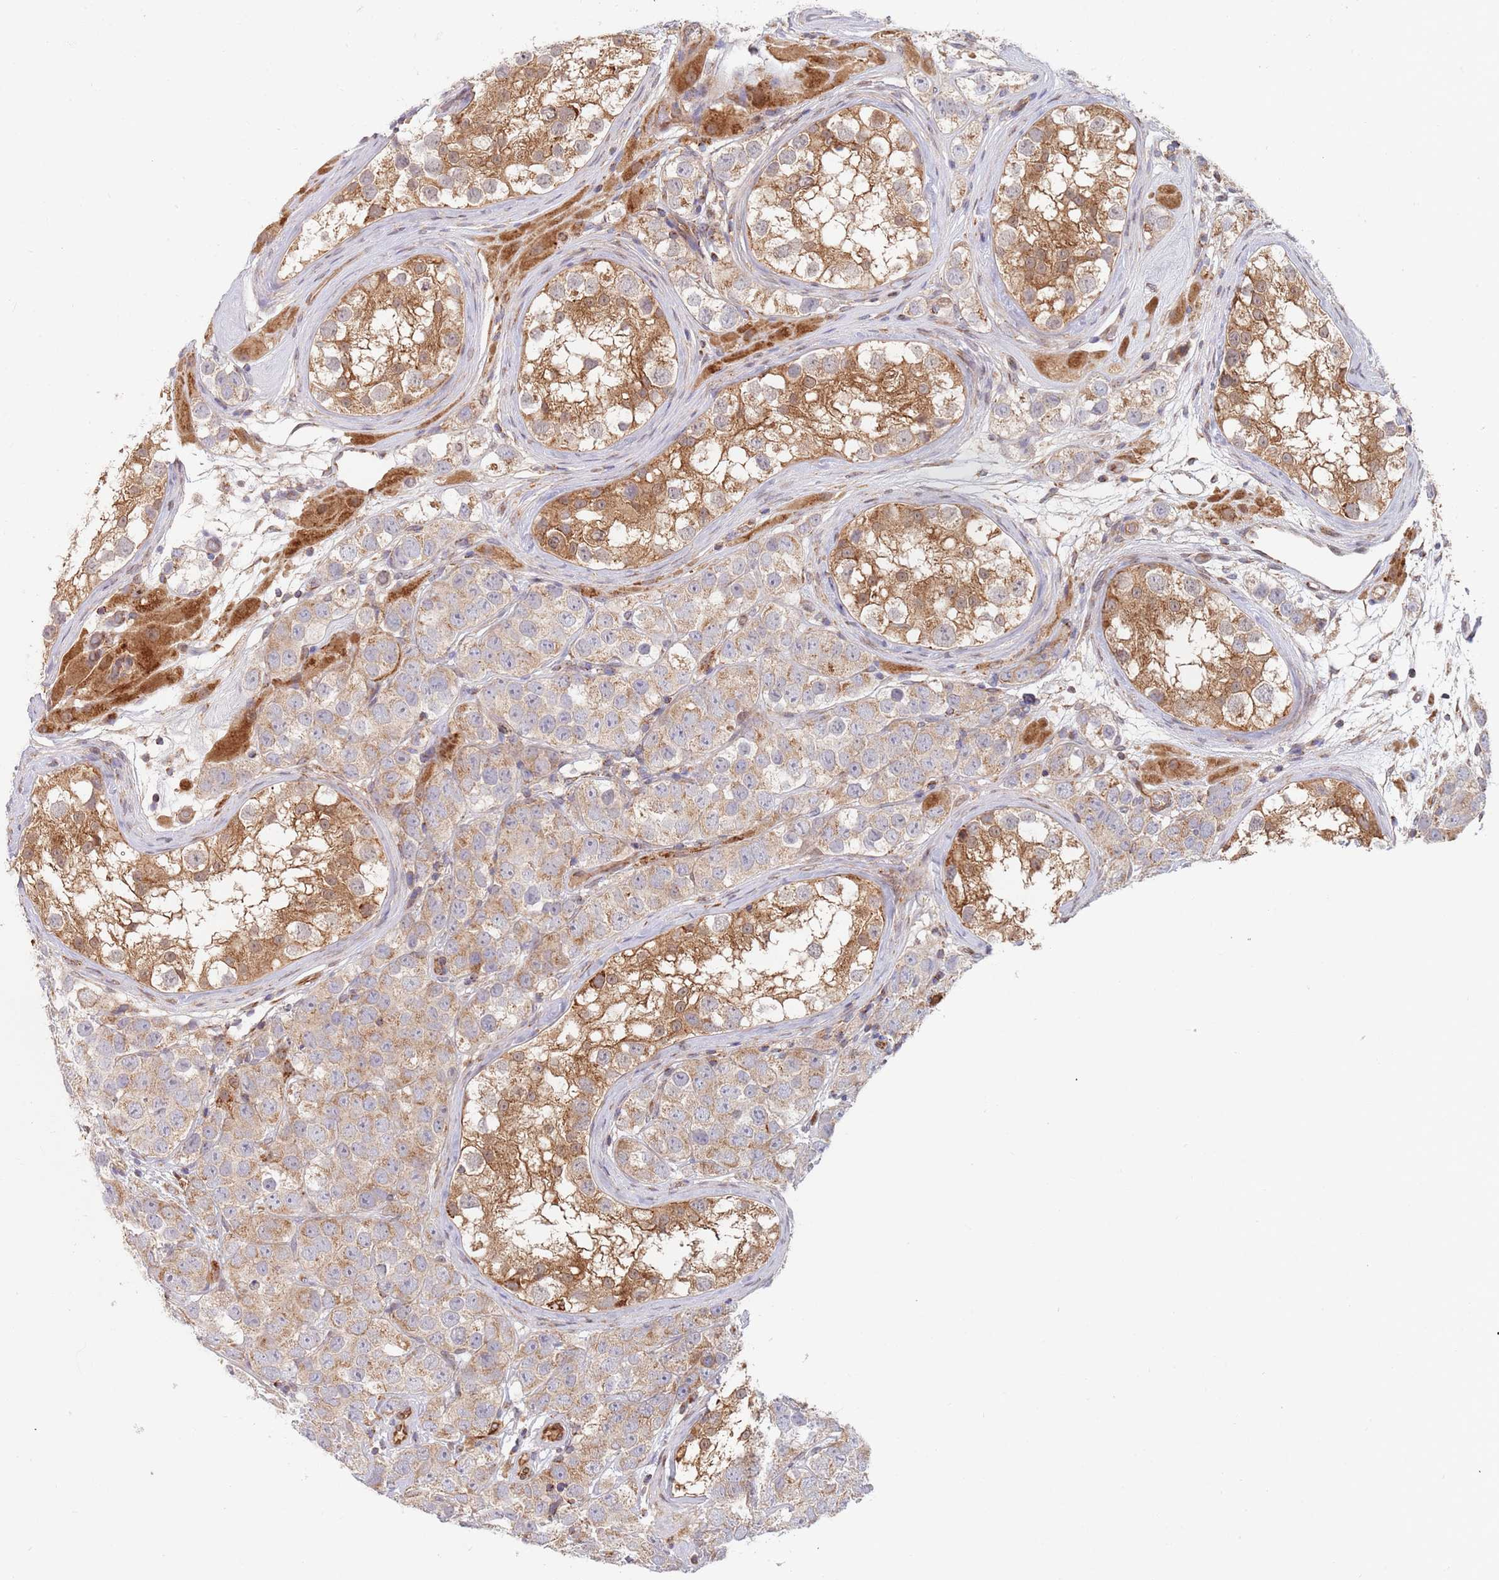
{"staining": {"intensity": "weak", "quantity": "25%-75%", "location": "cytoplasmic/membranous"}, "tissue": "testis cancer", "cell_type": "Tumor cells", "image_type": "cancer", "snomed": [{"axis": "morphology", "description": "Seminoma, NOS"}, {"axis": "topography", "description": "Testis"}], "caption": "Testis cancer (seminoma) tissue exhibits weak cytoplasmic/membranous staining in about 25%-75% of tumor cells, visualized by immunohistochemistry. The staining was performed using DAB (3,3'-diaminobenzidine) to visualize the protein expression in brown, while the nuclei were stained in blue with hematoxylin (Magnification: 20x).", "gene": "GUK1", "patient": {"sex": "male", "age": 28}}